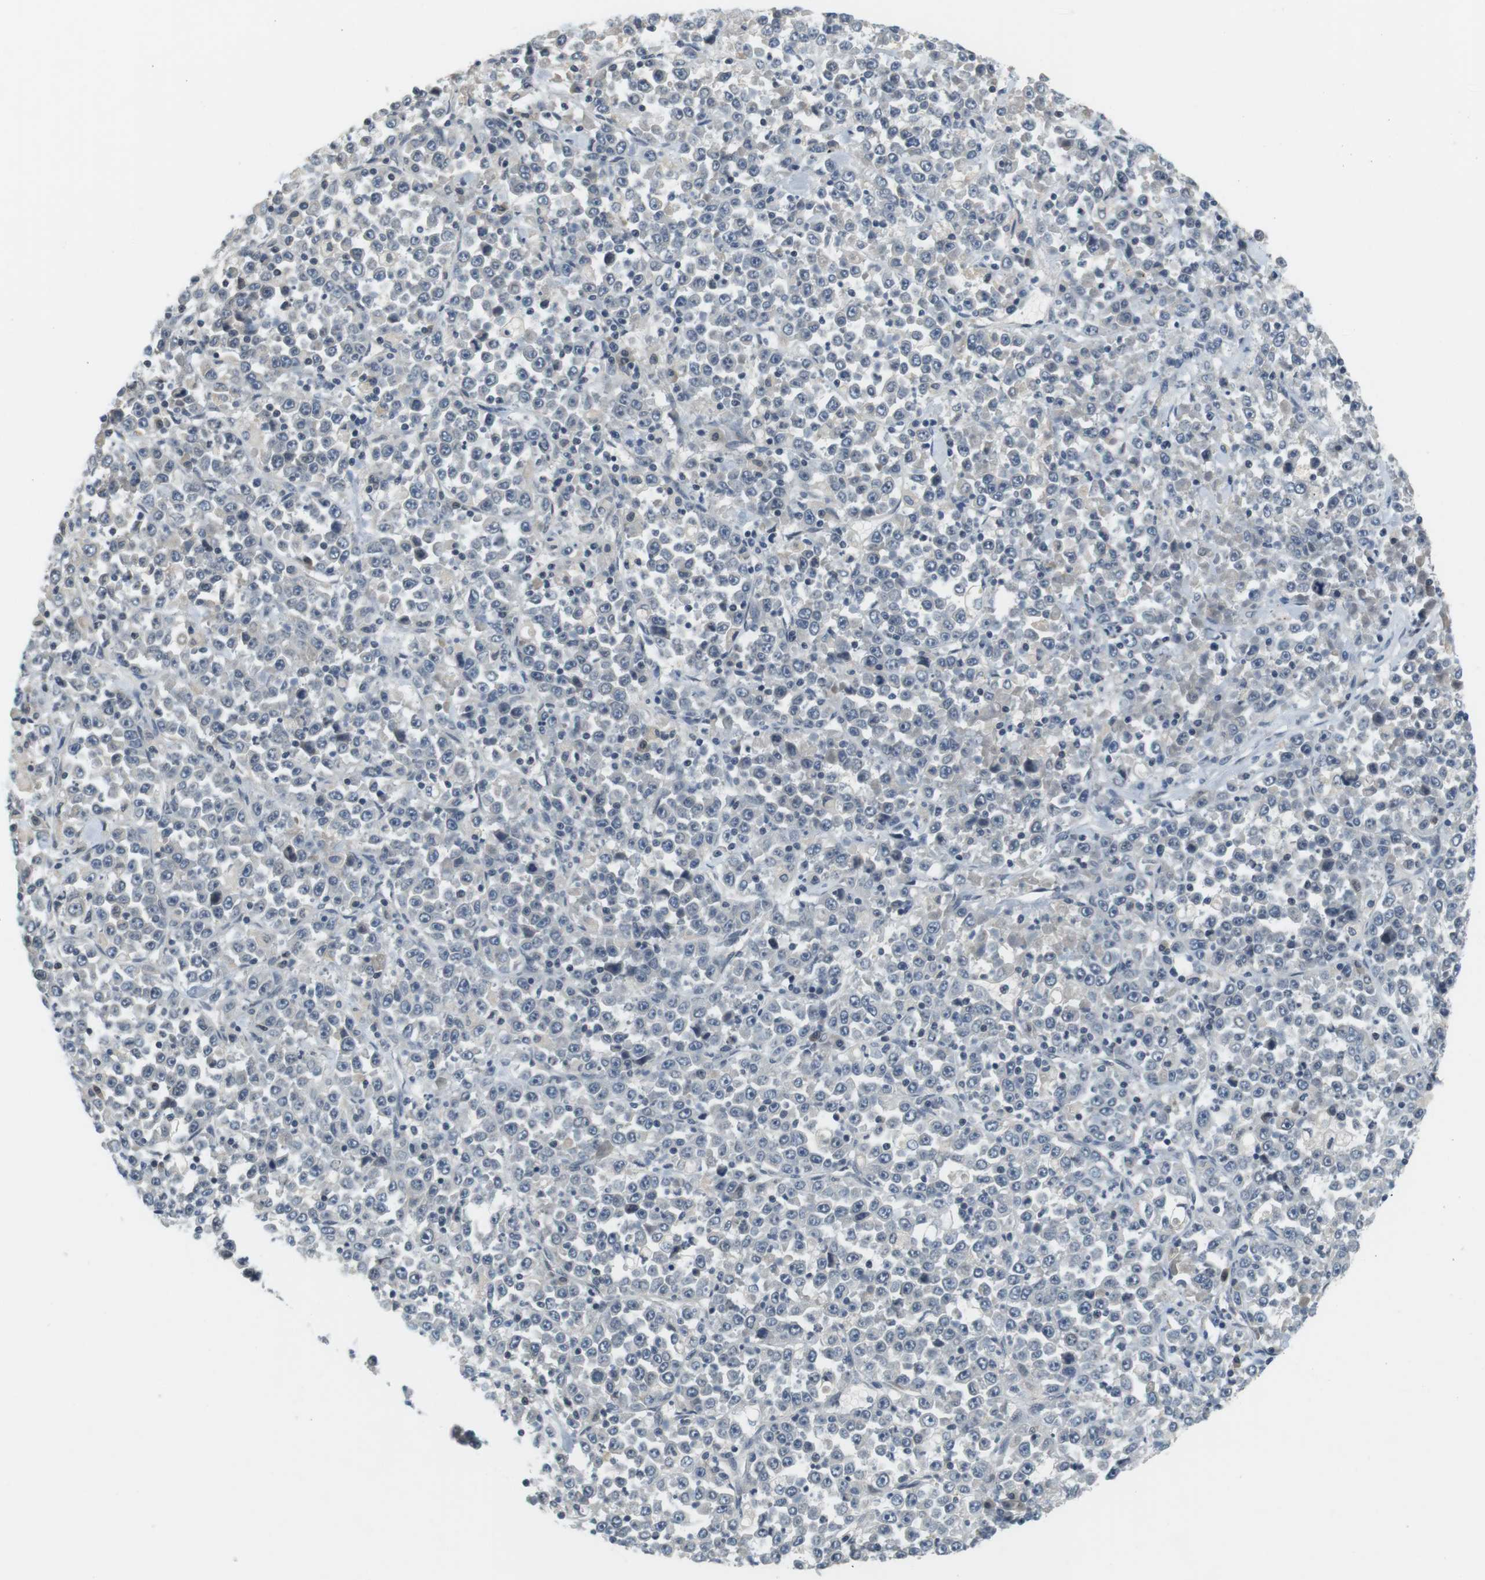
{"staining": {"intensity": "negative", "quantity": "none", "location": "none"}, "tissue": "stomach cancer", "cell_type": "Tumor cells", "image_type": "cancer", "snomed": [{"axis": "morphology", "description": "Normal tissue, NOS"}, {"axis": "morphology", "description": "Adenocarcinoma, NOS"}, {"axis": "topography", "description": "Stomach, upper"}, {"axis": "topography", "description": "Stomach"}], "caption": "Immunohistochemistry micrograph of neoplastic tissue: human stomach cancer (adenocarcinoma) stained with DAB exhibits no significant protein staining in tumor cells. (Stains: DAB (3,3'-diaminobenzidine) immunohistochemistry with hematoxylin counter stain, Microscopy: brightfield microscopy at high magnification).", "gene": "WNT7A", "patient": {"sex": "male", "age": 59}}